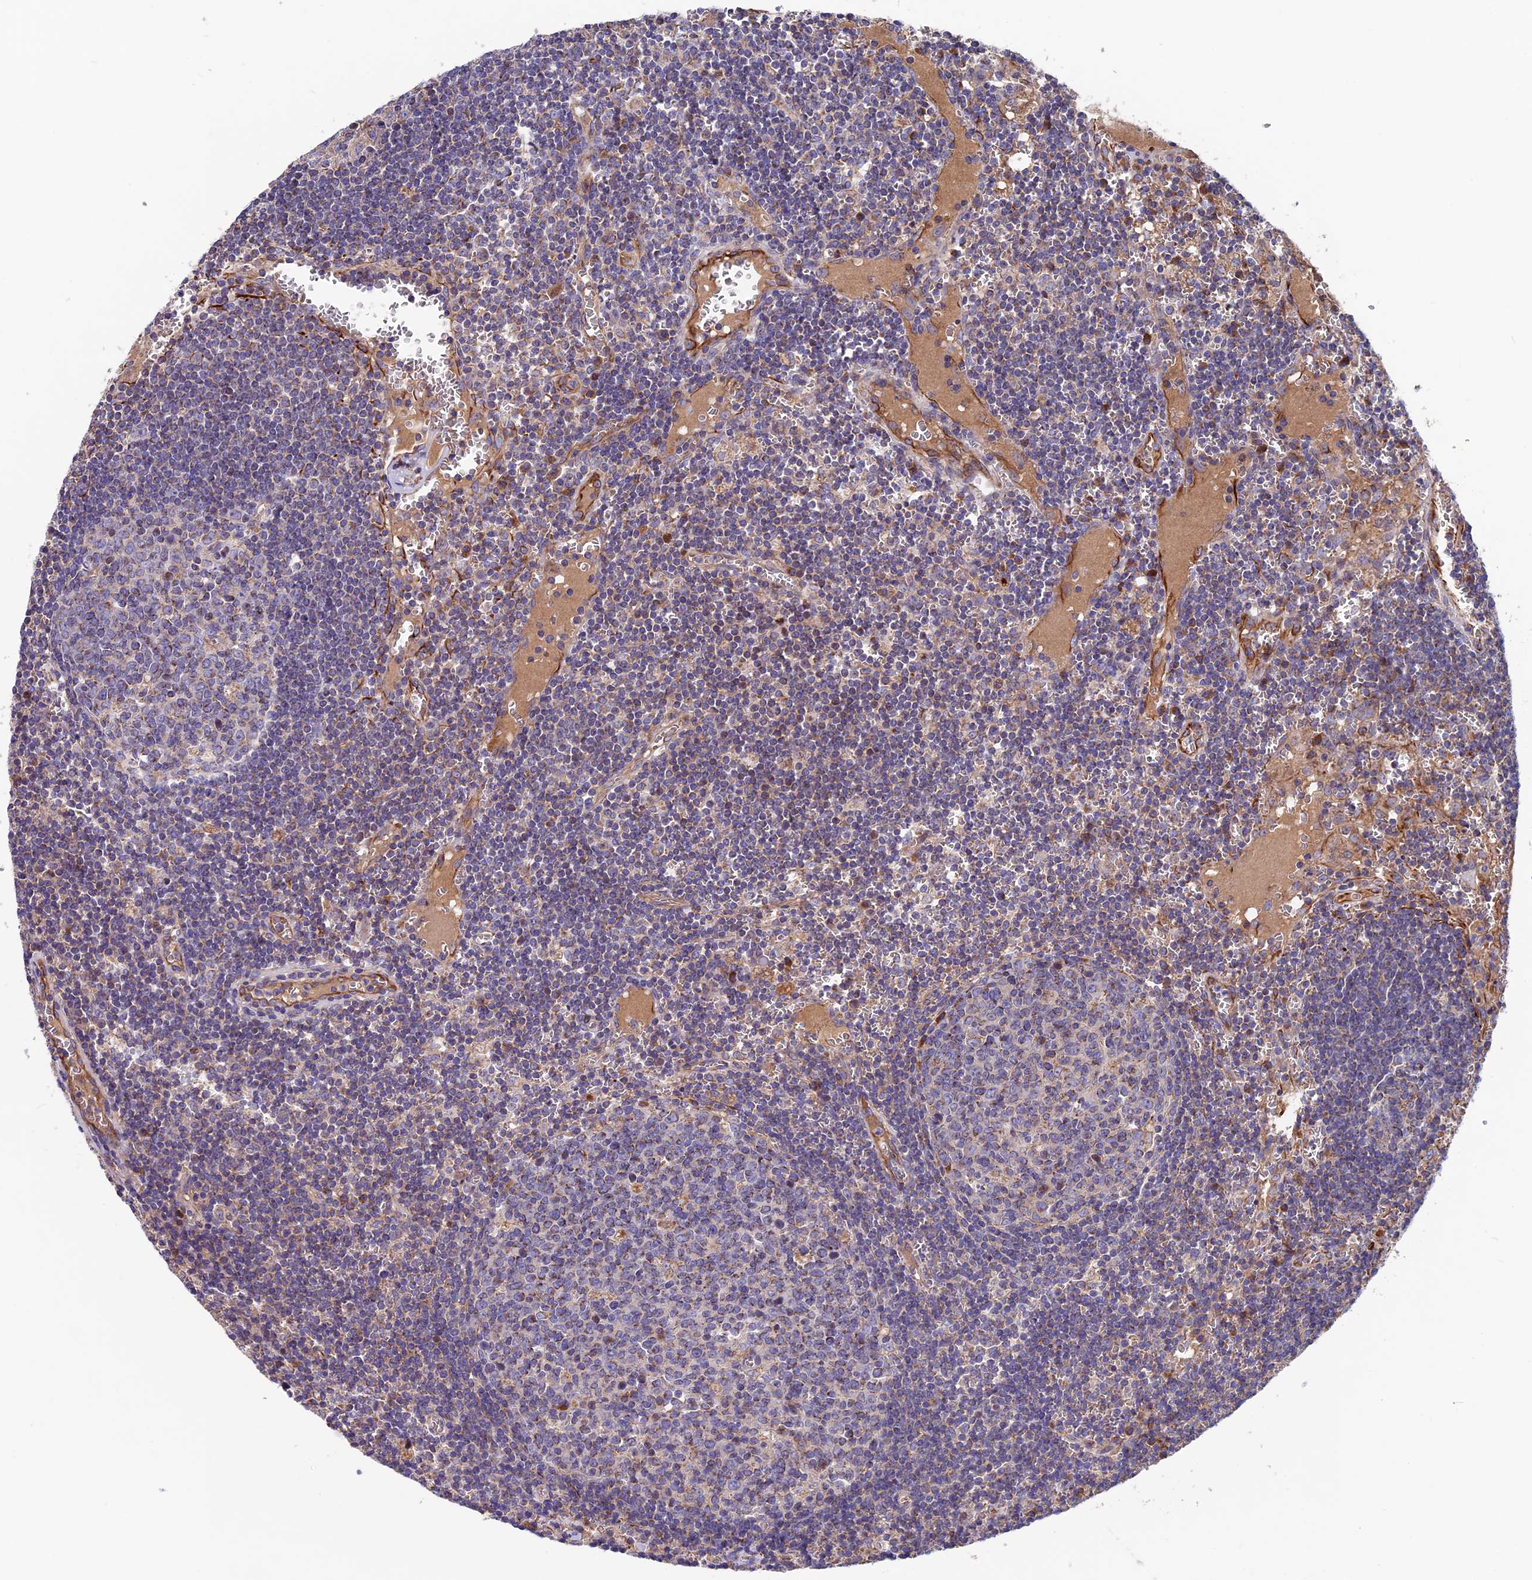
{"staining": {"intensity": "weak", "quantity": "25%-75%", "location": "cytoplasmic/membranous"}, "tissue": "lymph node", "cell_type": "Germinal center cells", "image_type": "normal", "snomed": [{"axis": "morphology", "description": "Normal tissue, NOS"}, {"axis": "topography", "description": "Lymph node"}], "caption": "Lymph node stained with DAB (3,3'-diaminobenzidine) immunohistochemistry (IHC) demonstrates low levels of weak cytoplasmic/membranous staining in about 25%-75% of germinal center cells. (Brightfield microscopy of DAB IHC at high magnification).", "gene": "SLC15A5", "patient": {"sex": "female", "age": 73}}